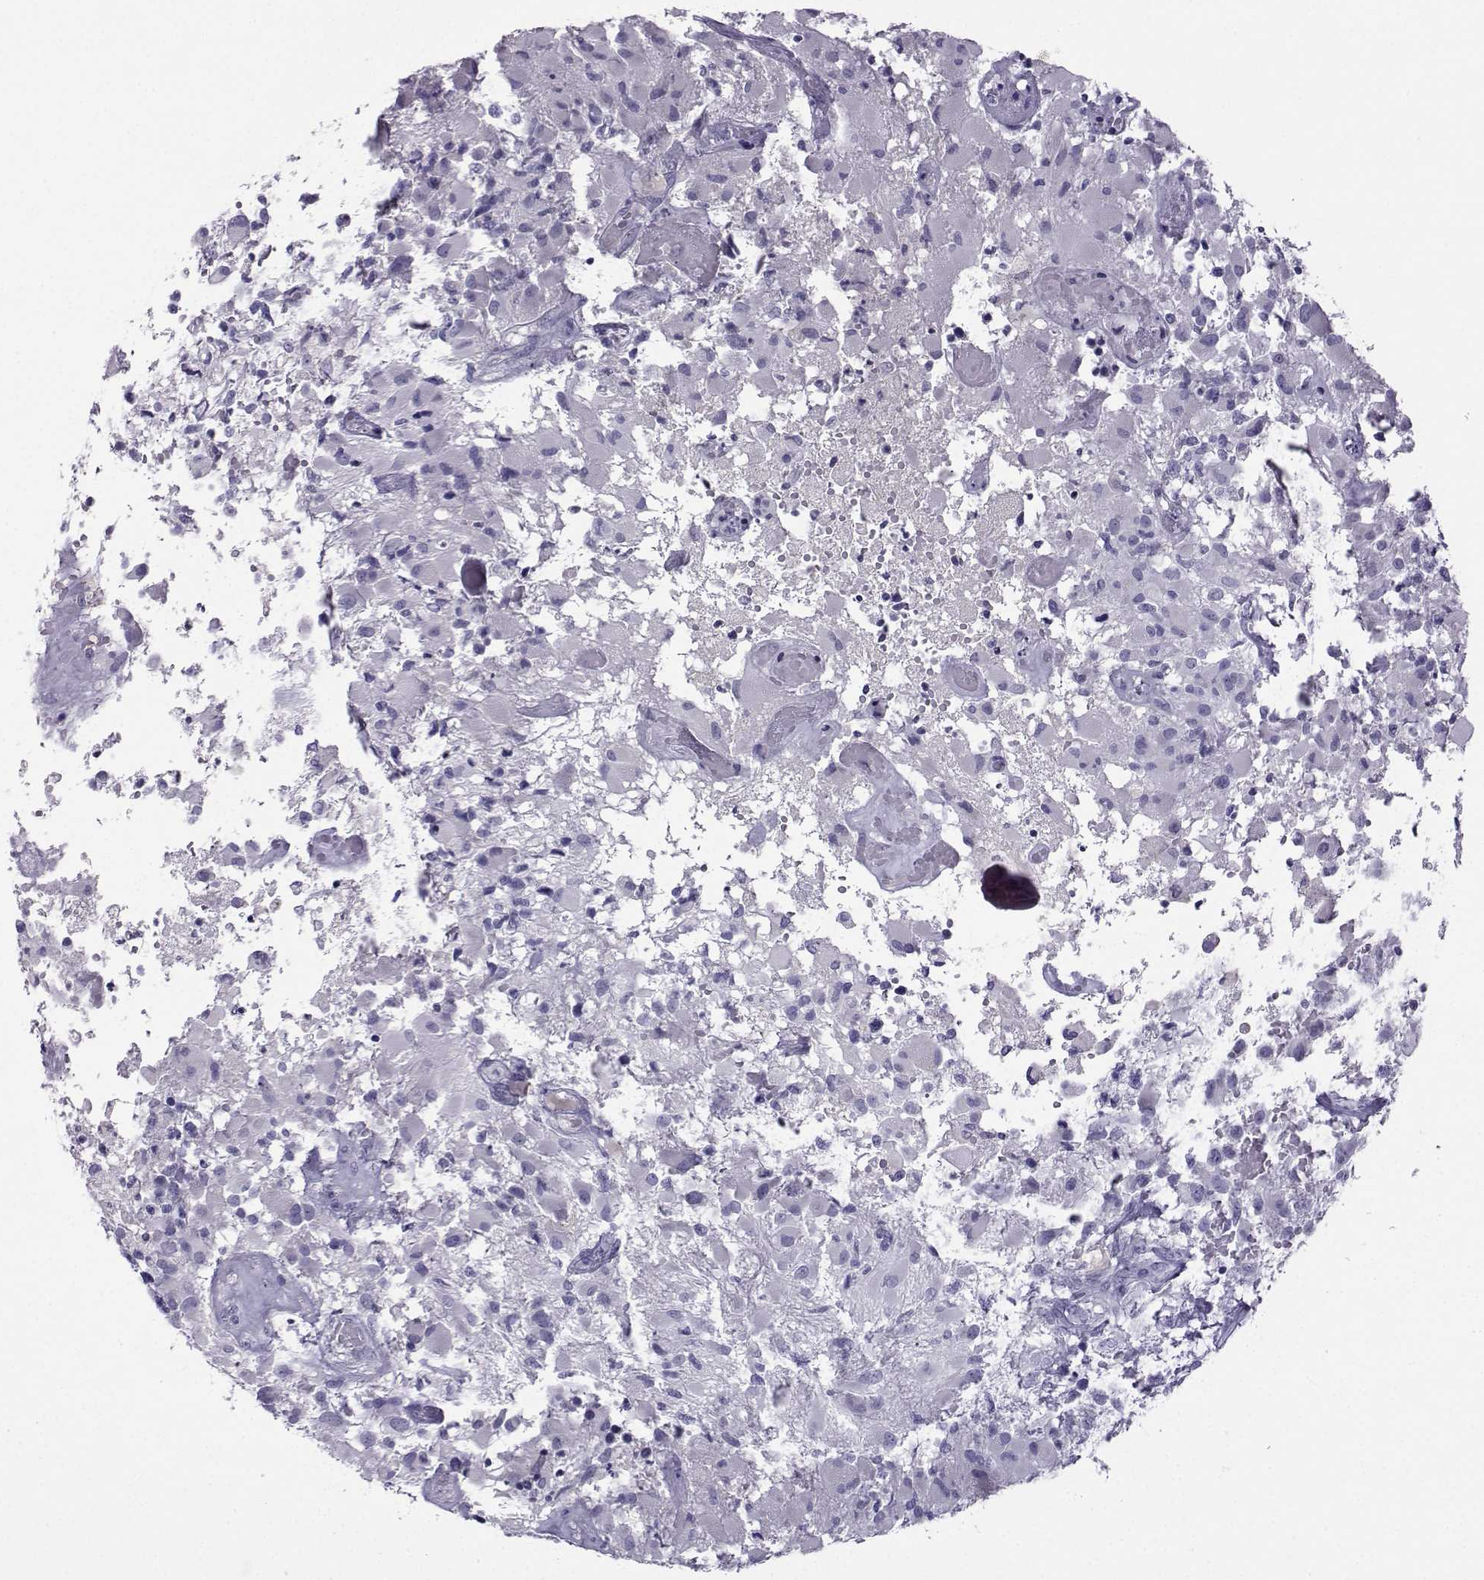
{"staining": {"intensity": "negative", "quantity": "none", "location": "none"}, "tissue": "glioma", "cell_type": "Tumor cells", "image_type": "cancer", "snomed": [{"axis": "morphology", "description": "Glioma, malignant, High grade"}, {"axis": "topography", "description": "Brain"}], "caption": "Immunohistochemistry of malignant high-grade glioma reveals no expression in tumor cells.", "gene": "ARMC2", "patient": {"sex": "female", "age": 63}}